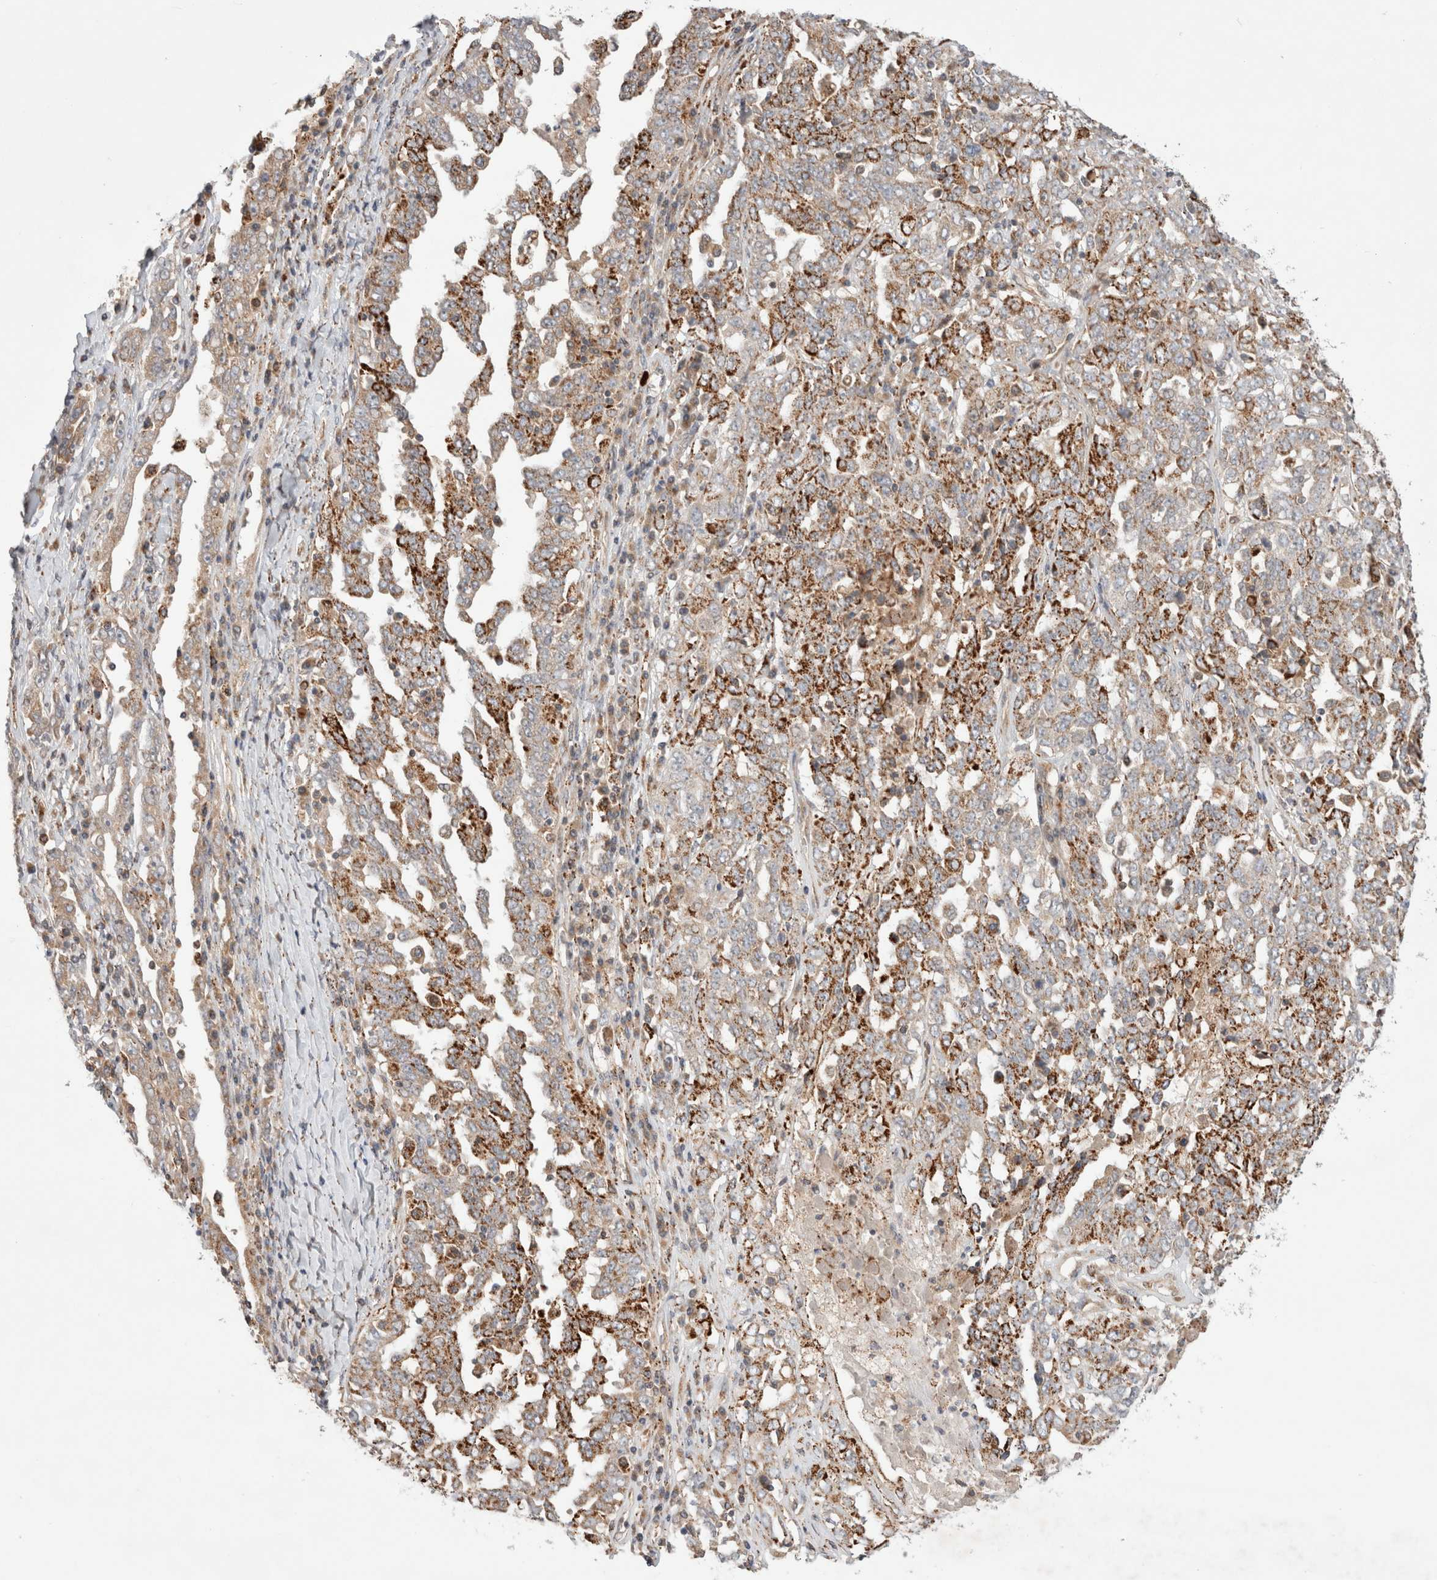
{"staining": {"intensity": "strong", "quantity": "25%-75%", "location": "cytoplasmic/membranous"}, "tissue": "ovarian cancer", "cell_type": "Tumor cells", "image_type": "cancer", "snomed": [{"axis": "morphology", "description": "Carcinoma, endometroid"}, {"axis": "topography", "description": "Ovary"}], "caption": "Ovarian endometroid carcinoma stained with DAB (3,3'-diaminobenzidine) immunohistochemistry (IHC) demonstrates high levels of strong cytoplasmic/membranous staining in about 25%-75% of tumor cells.", "gene": "HROB", "patient": {"sex": "female", "age": 62}}